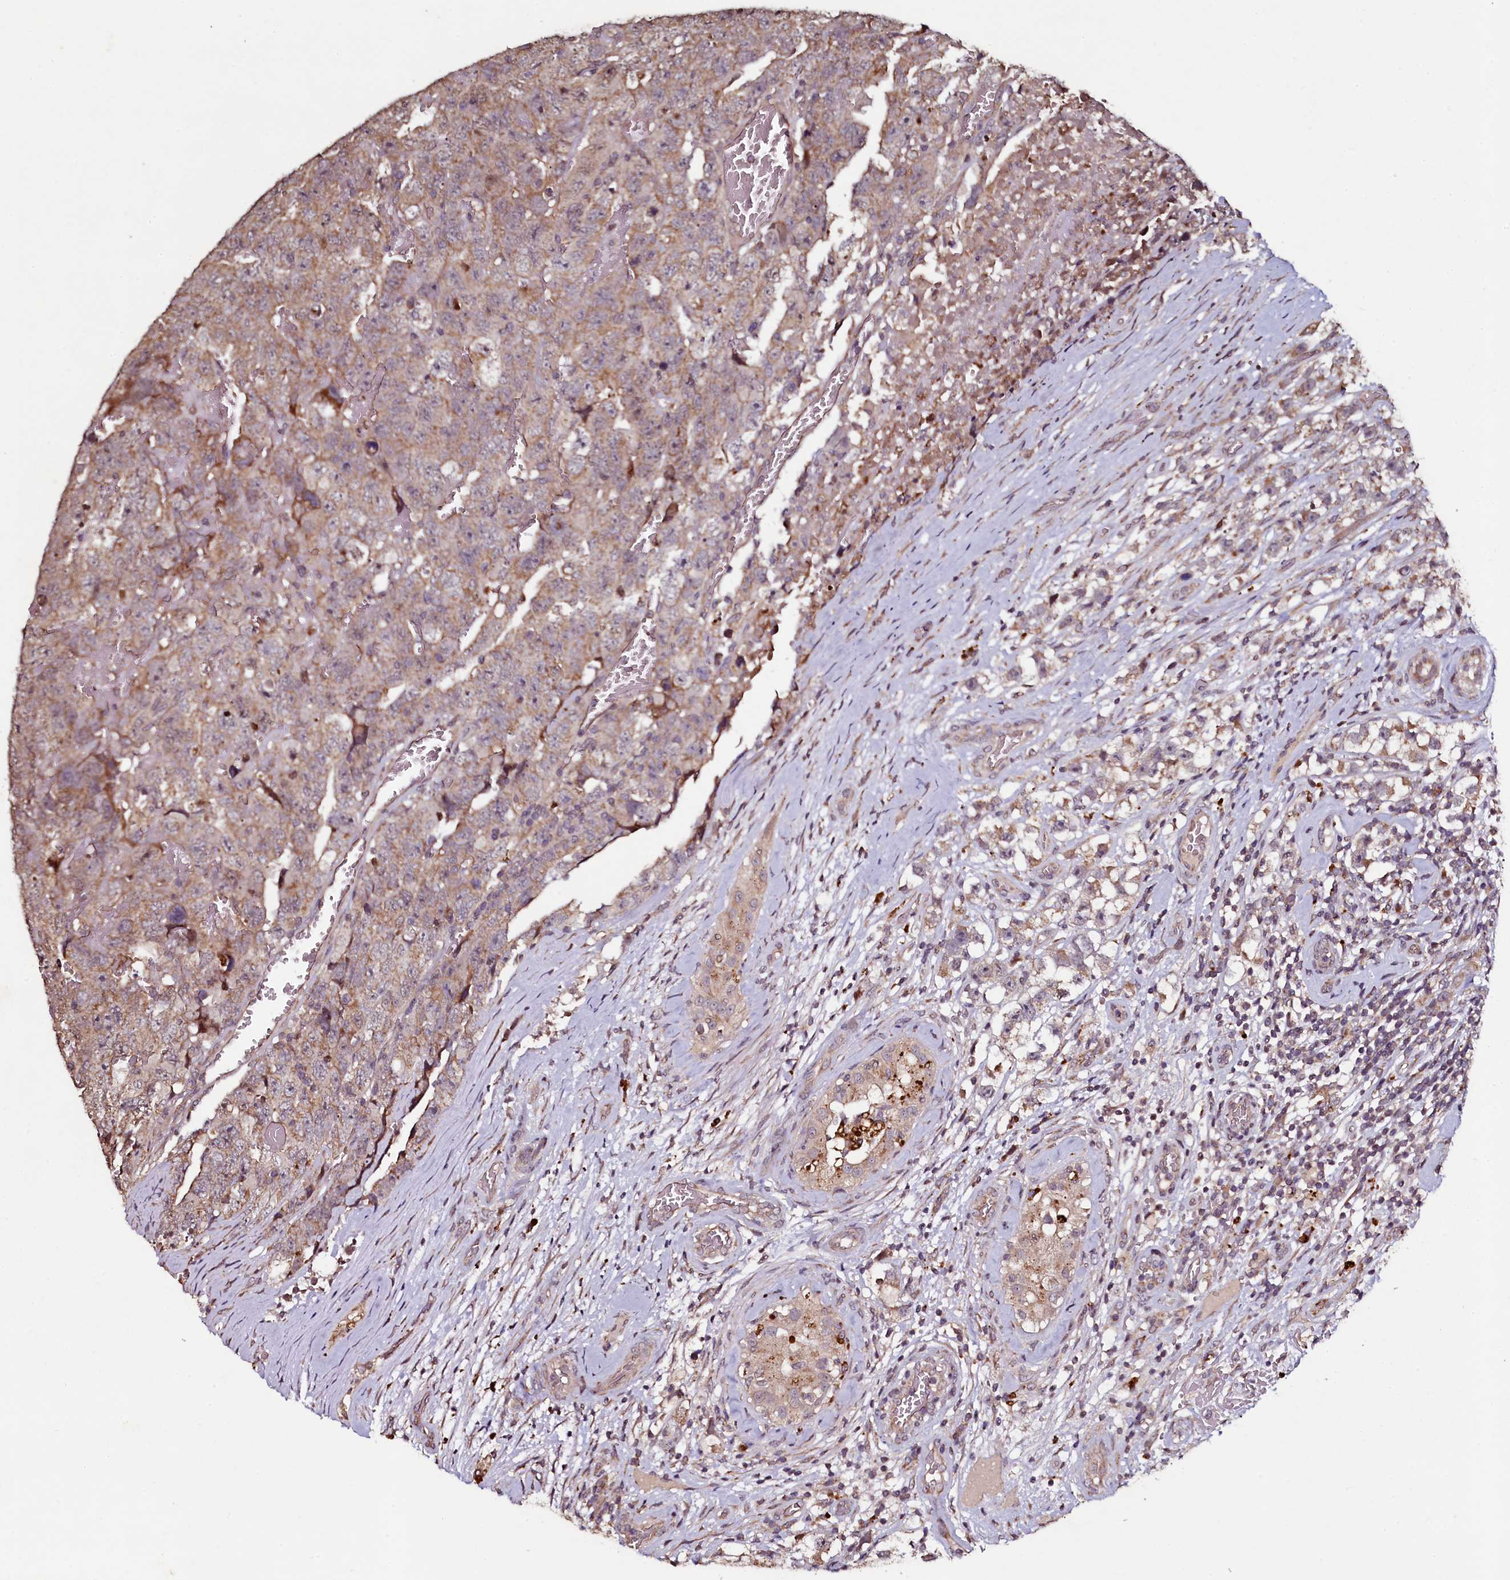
{"staining": {"intensity": "moderate", "quantity": ">75%", "location": "cytoplasmic/membranous"}, "tissue": "testis cancer", "cell_type": "Tumor cells", "image_type": "cancer", "snomed": [{"axis": "morphology", "description": "Carcinoma, Embryonal, NOS"}, {"axis": "topography", "description": "Testis"}], "caption": "Immunohistochemistry photomicrograph of neoplastic tissue: human testis embryonal carcinoma stained using immunohistochemistry displays medium levels of moderate protein expression localized specifically in the cytoplasmic/membranous of tumor cells, appearing as a cytoplasmic/membranous brown color.", "gene": "SEC24C", "patient": {"sex": "male", "age": 45}}